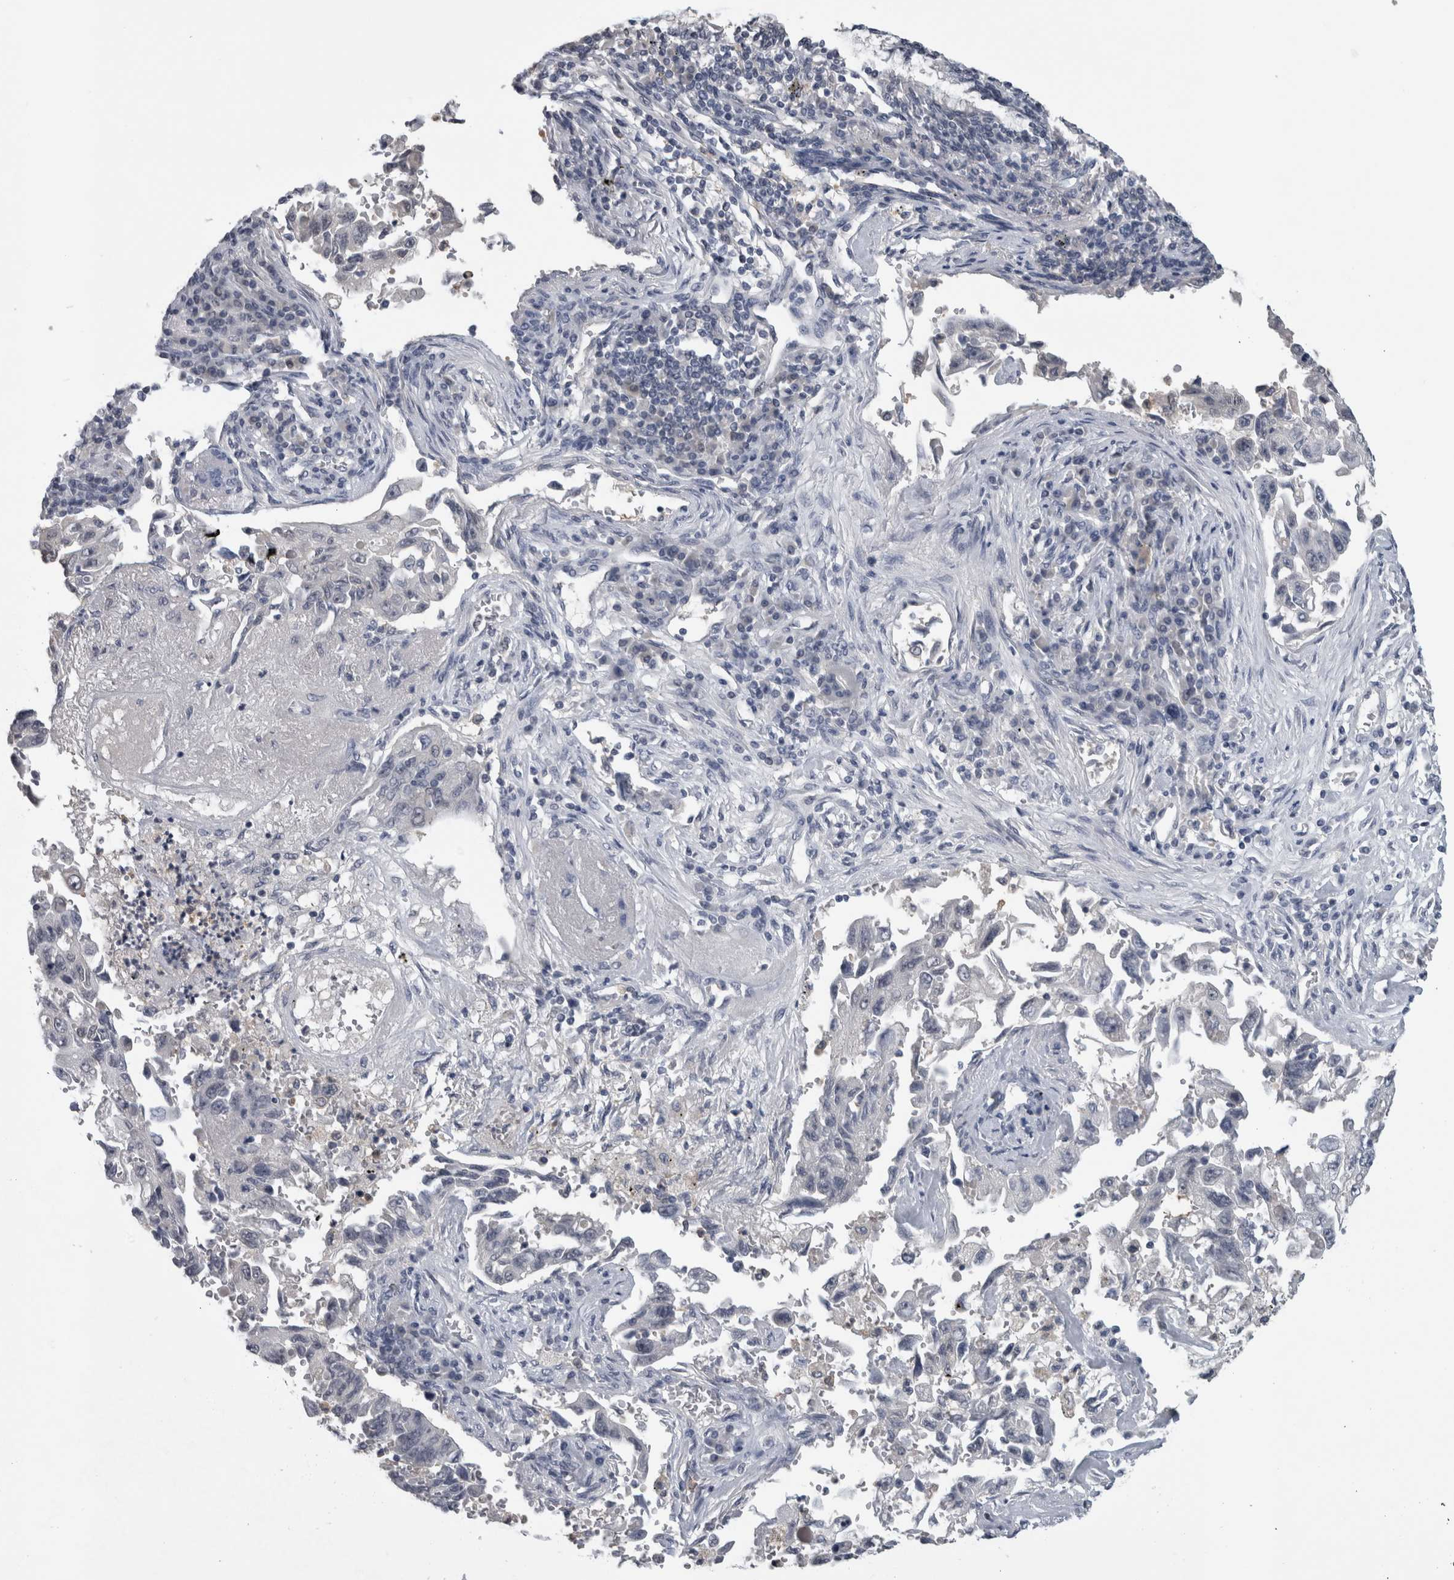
{"staining": {"intensity": "negative", "quantity": "none", "location": "none"}, "tissue": "lung cancer", "cell_type": "Tumor cells", "image_type": "cancer", "snomed": [{"axis": "morphology", "description": "Adenocarcinoma, NOS"}, {"axis": "topography", "description": "Lung"}], "caption": "IHC image of lung adenocarcinoma stained for a protein (brown), which displays no expression in tumor cells. The staining was performed using DAB to visualize the protein expression in brown, while the nuclei were stained in blue with hematoxylin (Magnification: 20x).", "gene": "NAPRT", "patient": {"sex": "female", "age": 51}}